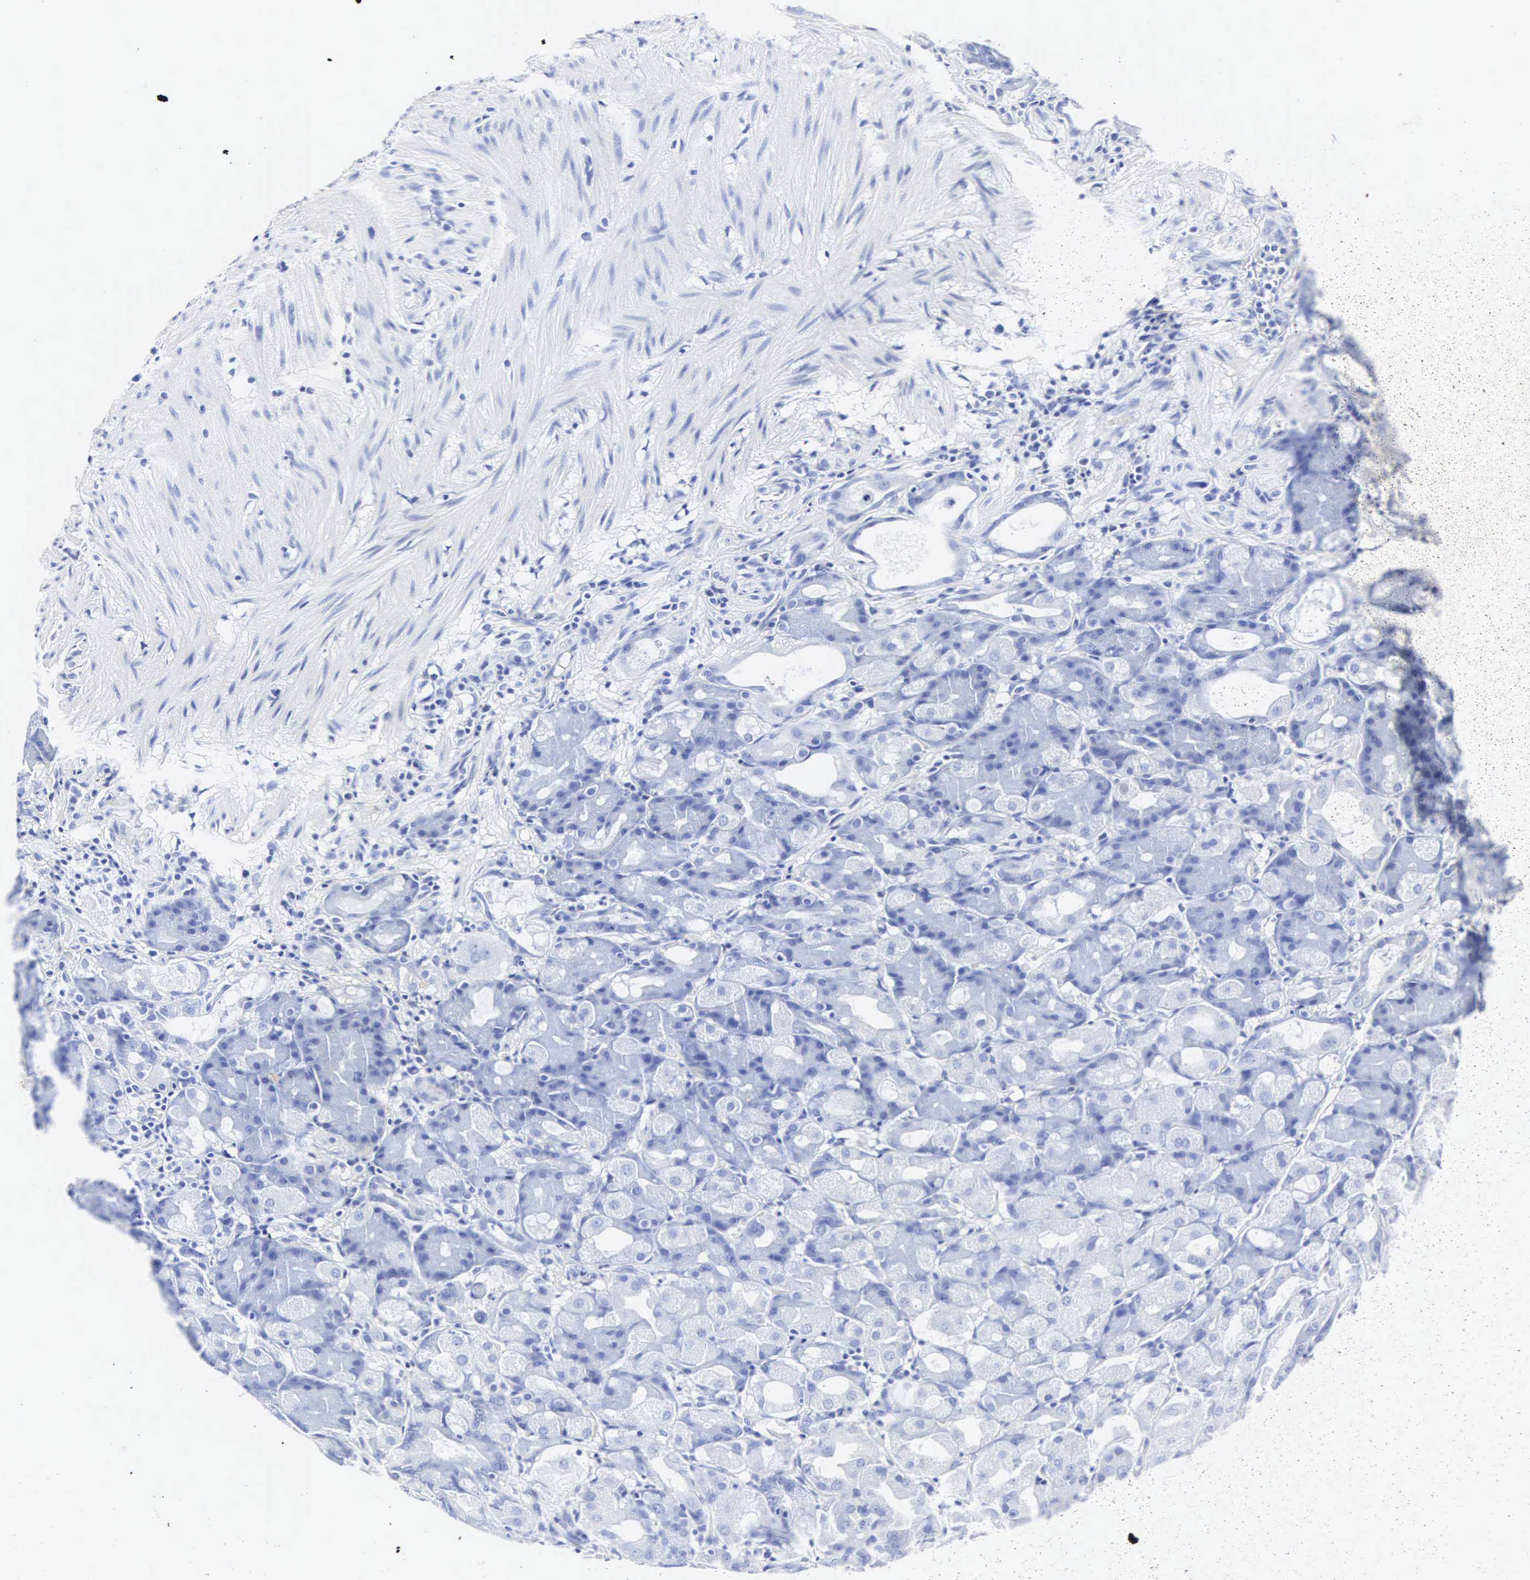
{"staining": {"intensity": "negative", "quantity": "none", "location": "none"}, "tissue": "stomach", "cell_type": "Glandular cells", "image_type": "normal", "snomed": [{"axis": "morphology", "description": "Normal tissue, NOS"}, {"axis": "topography", "description": "Stomach, upper"}], "caption": "Stomach stained for a protein using immunohistochemistry (IHC) exhibits no expression glandular cells.", "gene": "INS", "patient": {"sex": "female", "age": 75}}